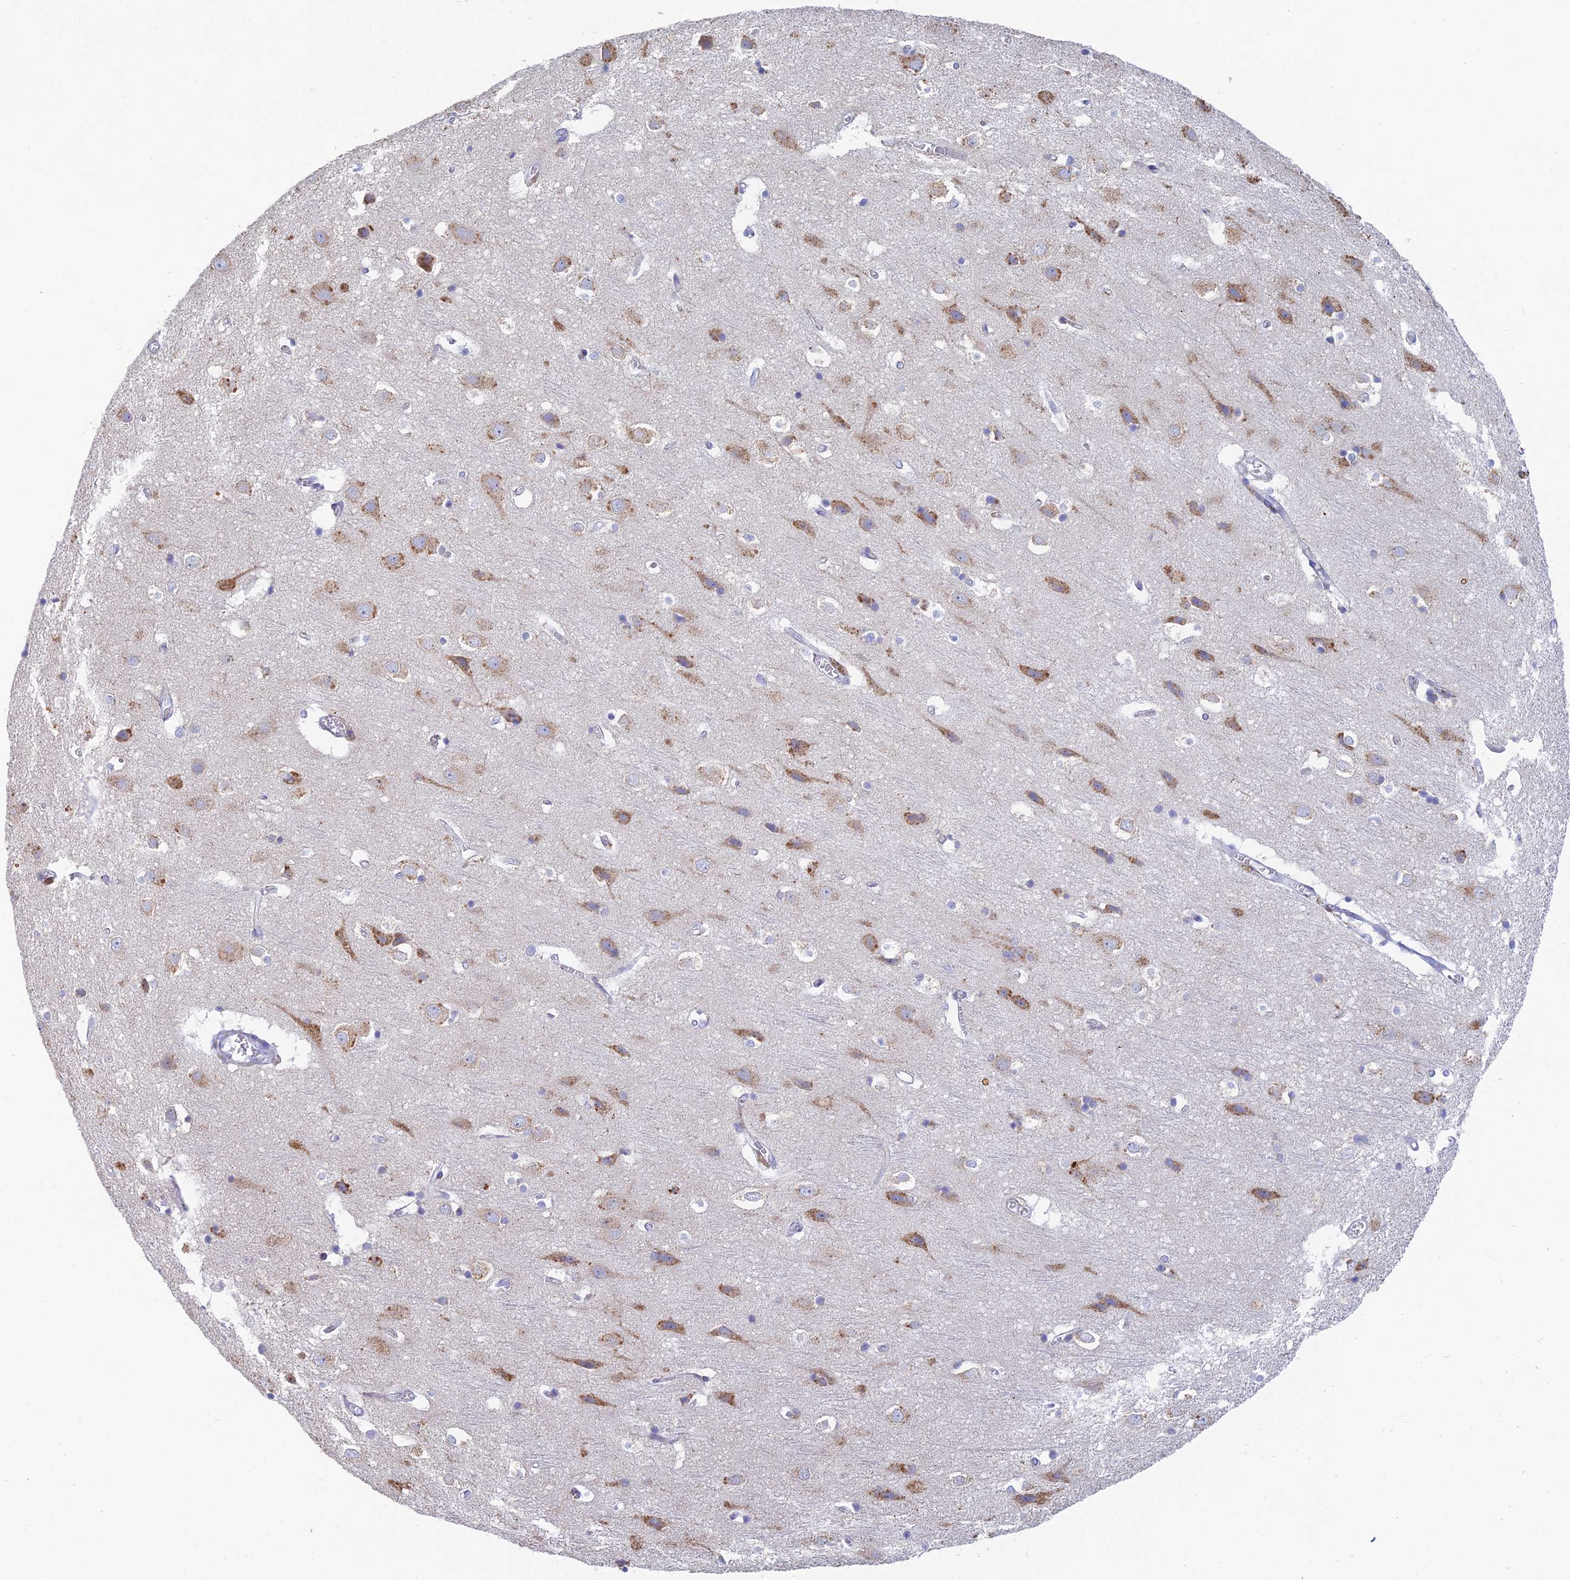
{"staining": {"intensity": "negative", "quantity": "none", "location": "none"}, "tissue": "cerebral cortex", "cell_type": "Endothelial cells", "image_type": "normal", "snomed": [{"axis": "morphology", "description": "Normal tissue, NOS"}, {"axis": "topography", "description": "Cerebral cortex"}], "caption": "Immunohistochemistry of unremarkable human cerebral cortex exhibits no expression in endothelial cells. (DAB immunohistochemistry (IHC) with hematoxylin counter stain).", "gene": "WDR35", "patient": {"sex": "male", "age": 54}}